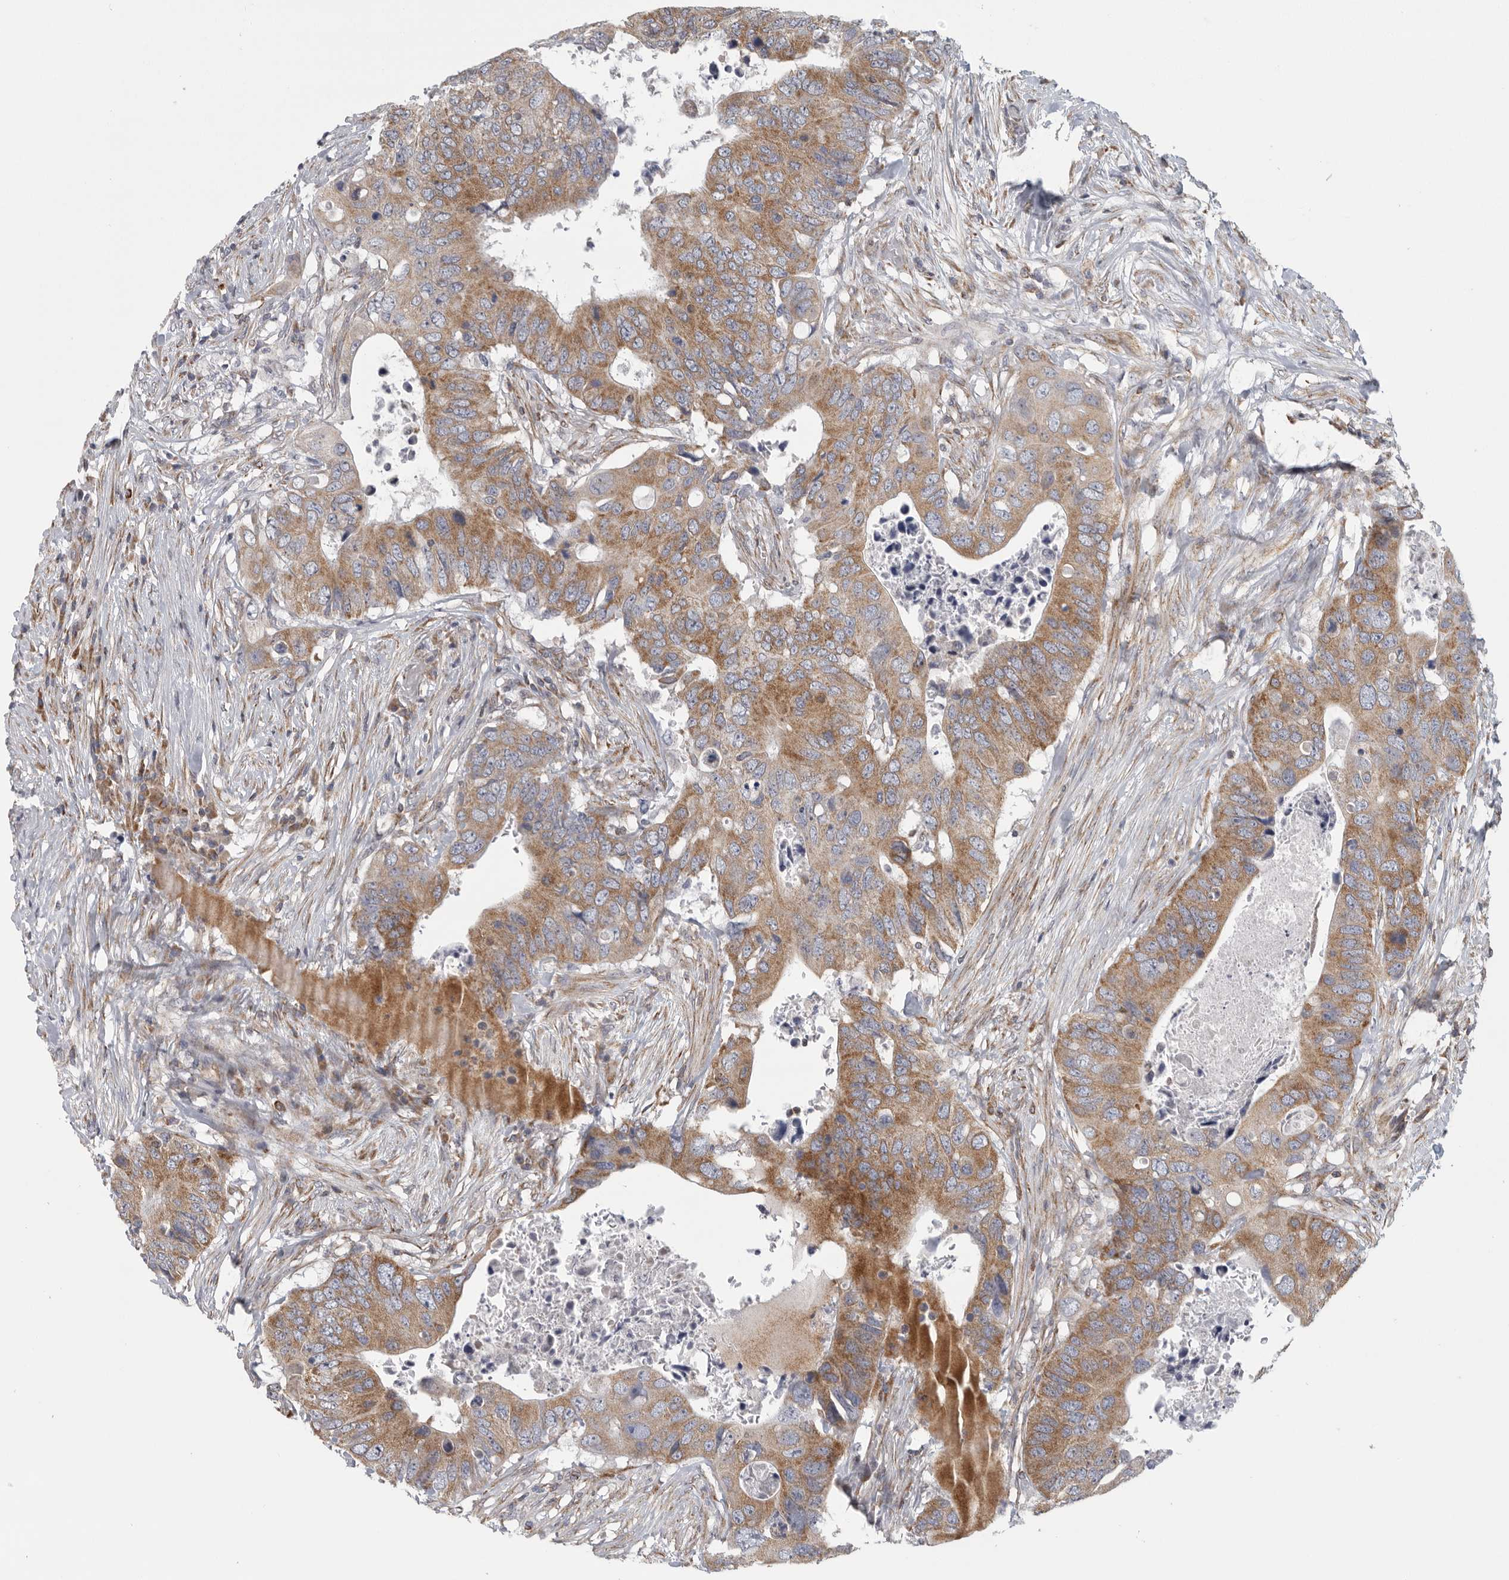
{"staining": {"intensity": "moderate", "quantity": ">75%", "location": "cytoplasmic/membranous"}, "tissue": "colorectal cancer", "cell_type": "Tumor cells", "image_type": "cancer", "snomed": [{"axis": "morphology", "description": "Adenocarcinoma, NOS"}, {"axis": "topography", "description": "Colon"}], "caption": "Immunohistochemical staining of human colorectal adenocarcinoma exhibits medium levels of moderate cytoplasmic/membranous protein positivity in approximately >75% of tumor cells. The protein is stained brown, and the nuclei are stained in blue (DAB (3,3'-diaminobenzidine) IHC with brightfield microscopy, high magnification).", "gene": "FKBP8", "patient": {"sex": "male", "age": 71}}